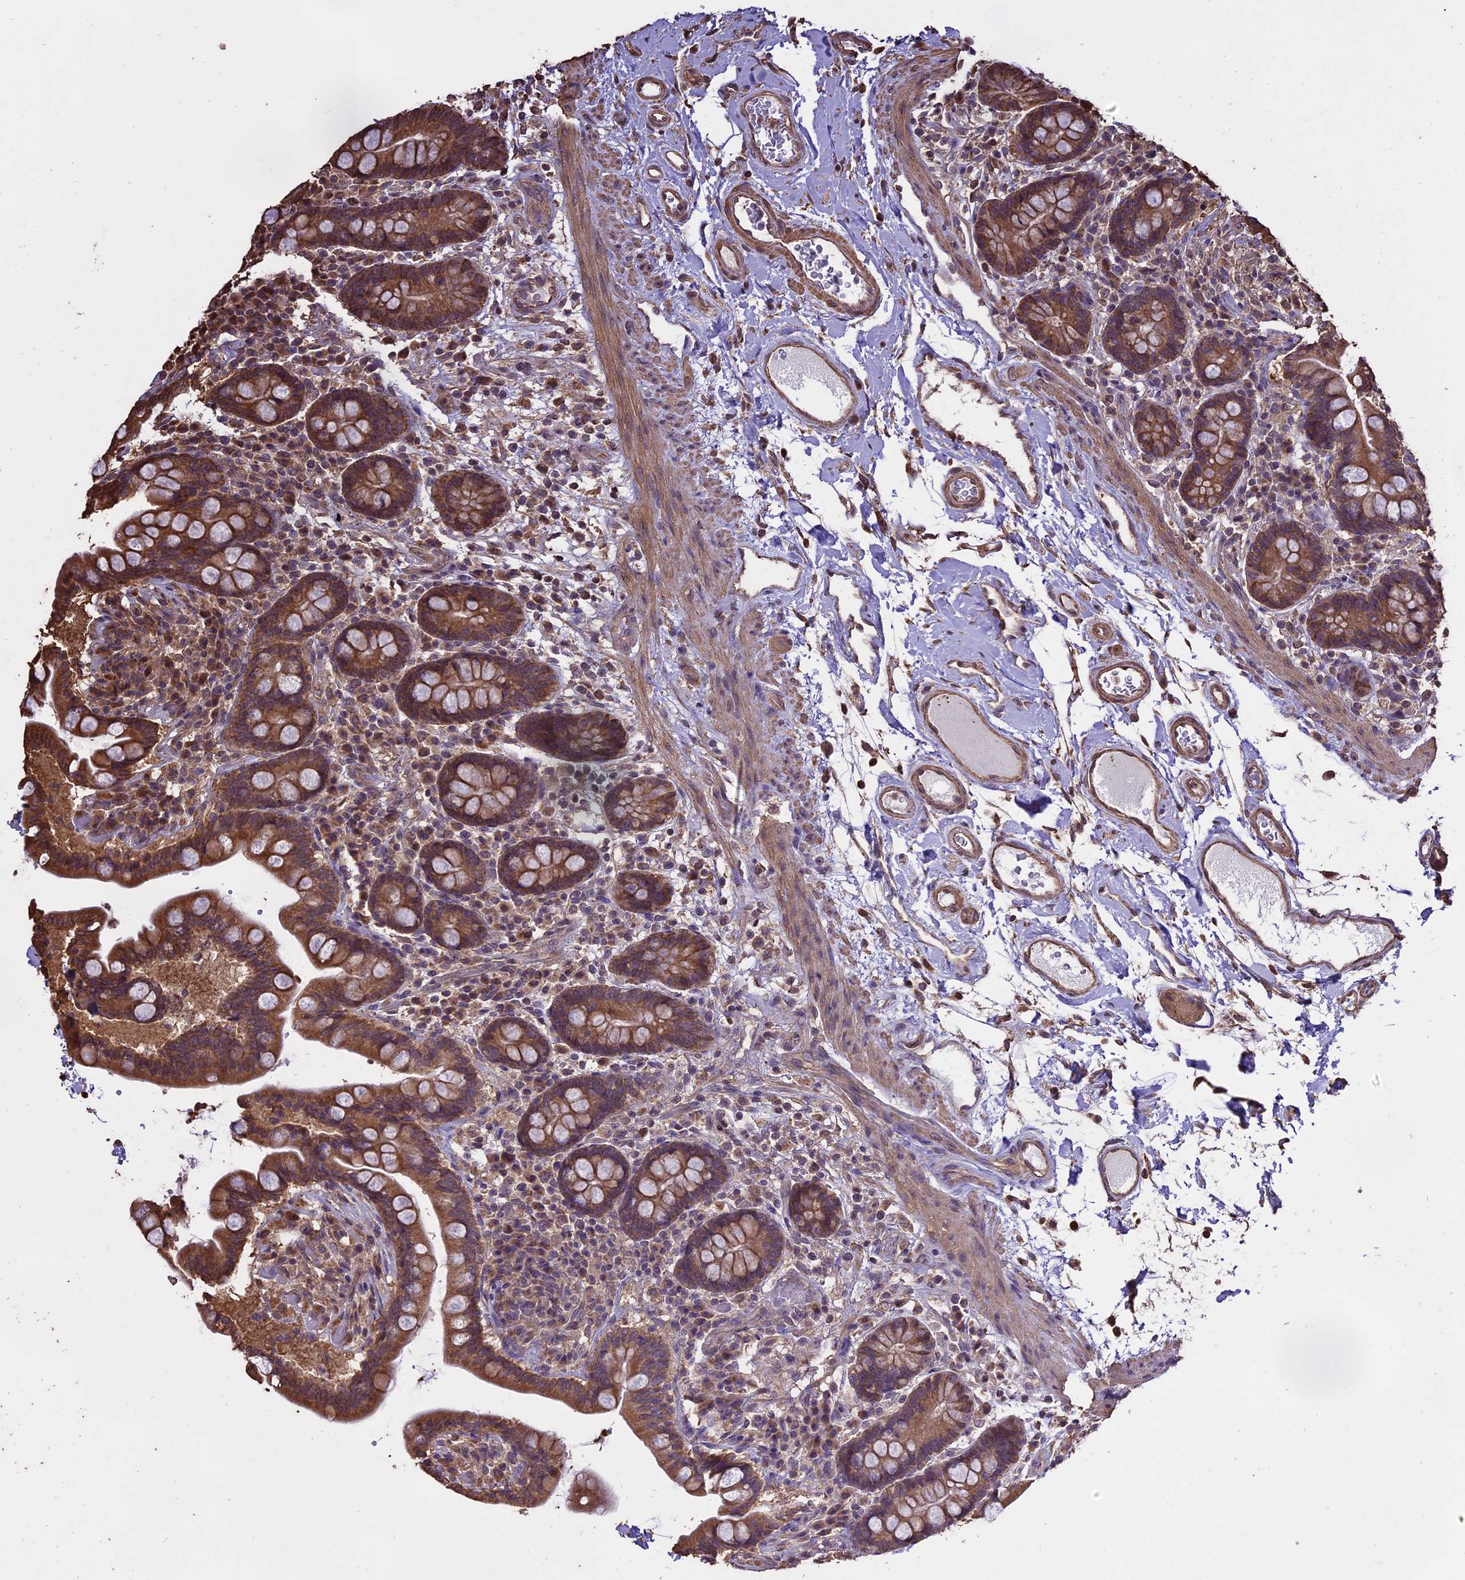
{"staining": {"intensity": "moderate", "quantity": "25%-75%", "location": "cytoplasmic/membranous"}, "tissue": "colon", "cell_type": "Endothelial cells", "image_type": "normal", "snomed": [{"axis": "morphology", "description": "Normal tissue, NOS"}, {"axis": "topography", "description": "Colon"}], "caption": "Human colon stained for a protein (brown) exhibits moderate cytoplasmic/membranous positive expression in approximately 25%-75% of endothelial cells.", "gene": "PGPEP1L", "patient": {"sex": "male", "age": 73}}